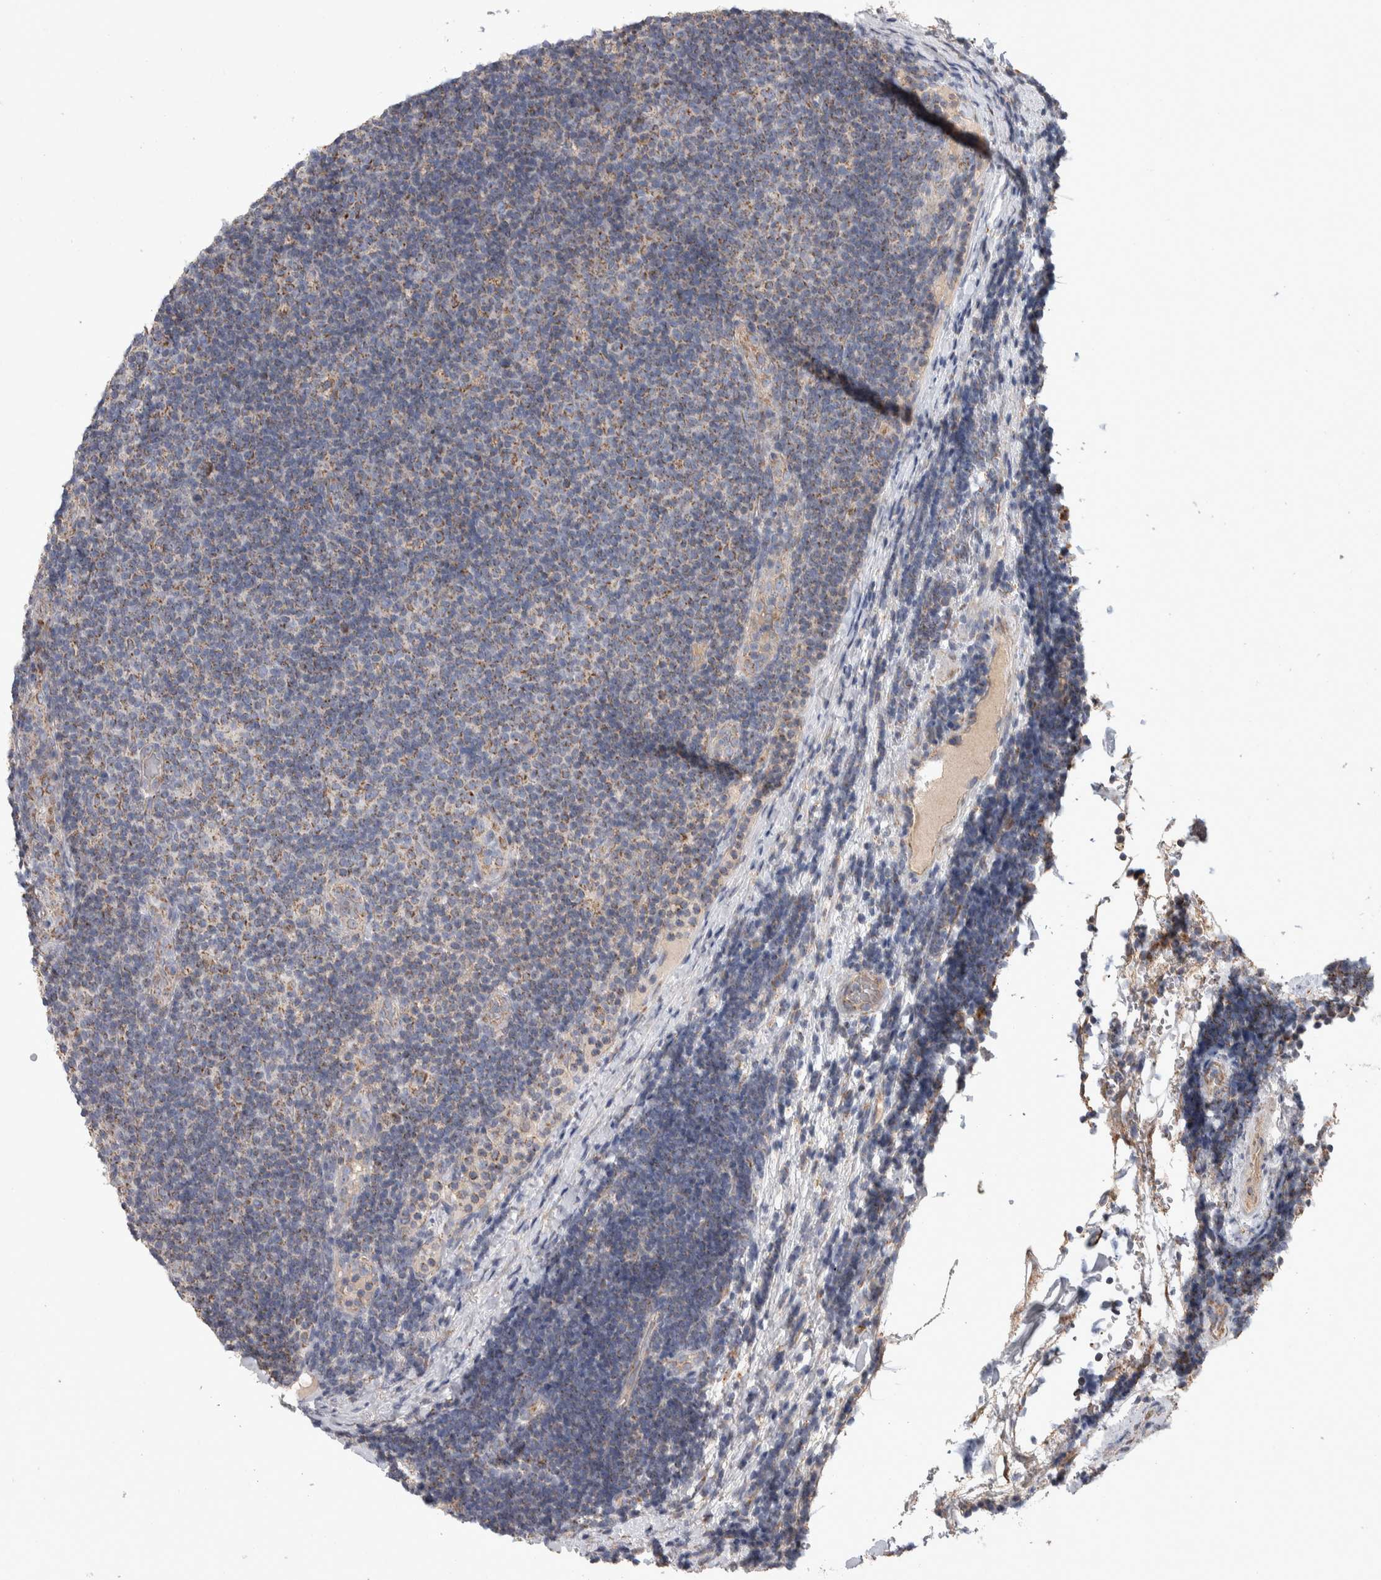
{"staining": {"intensity": "weak", "quantity": "25%-75%", "location": "cytoplasmic/membranous"}, "tissue": "lymphoma", "cell_type": "Tumor cells", "image_type": "cancer", "snomed": [{"axis": "morphology", "description": "Malignant lymphoma, non-Hodgkin's type, Low grade"}, {"axis": "topography", "description": "Lymph node"}], "caption": "Protein expression analysis of human malignant lymphoma, non-Hodgkin's type (low-grade) reveals weak cytoplasmic/membranous positivity in approximately 25%-75% of tumor cells.", "gene": "SCO1", "patient": {"sex": "male", "age": 83}}